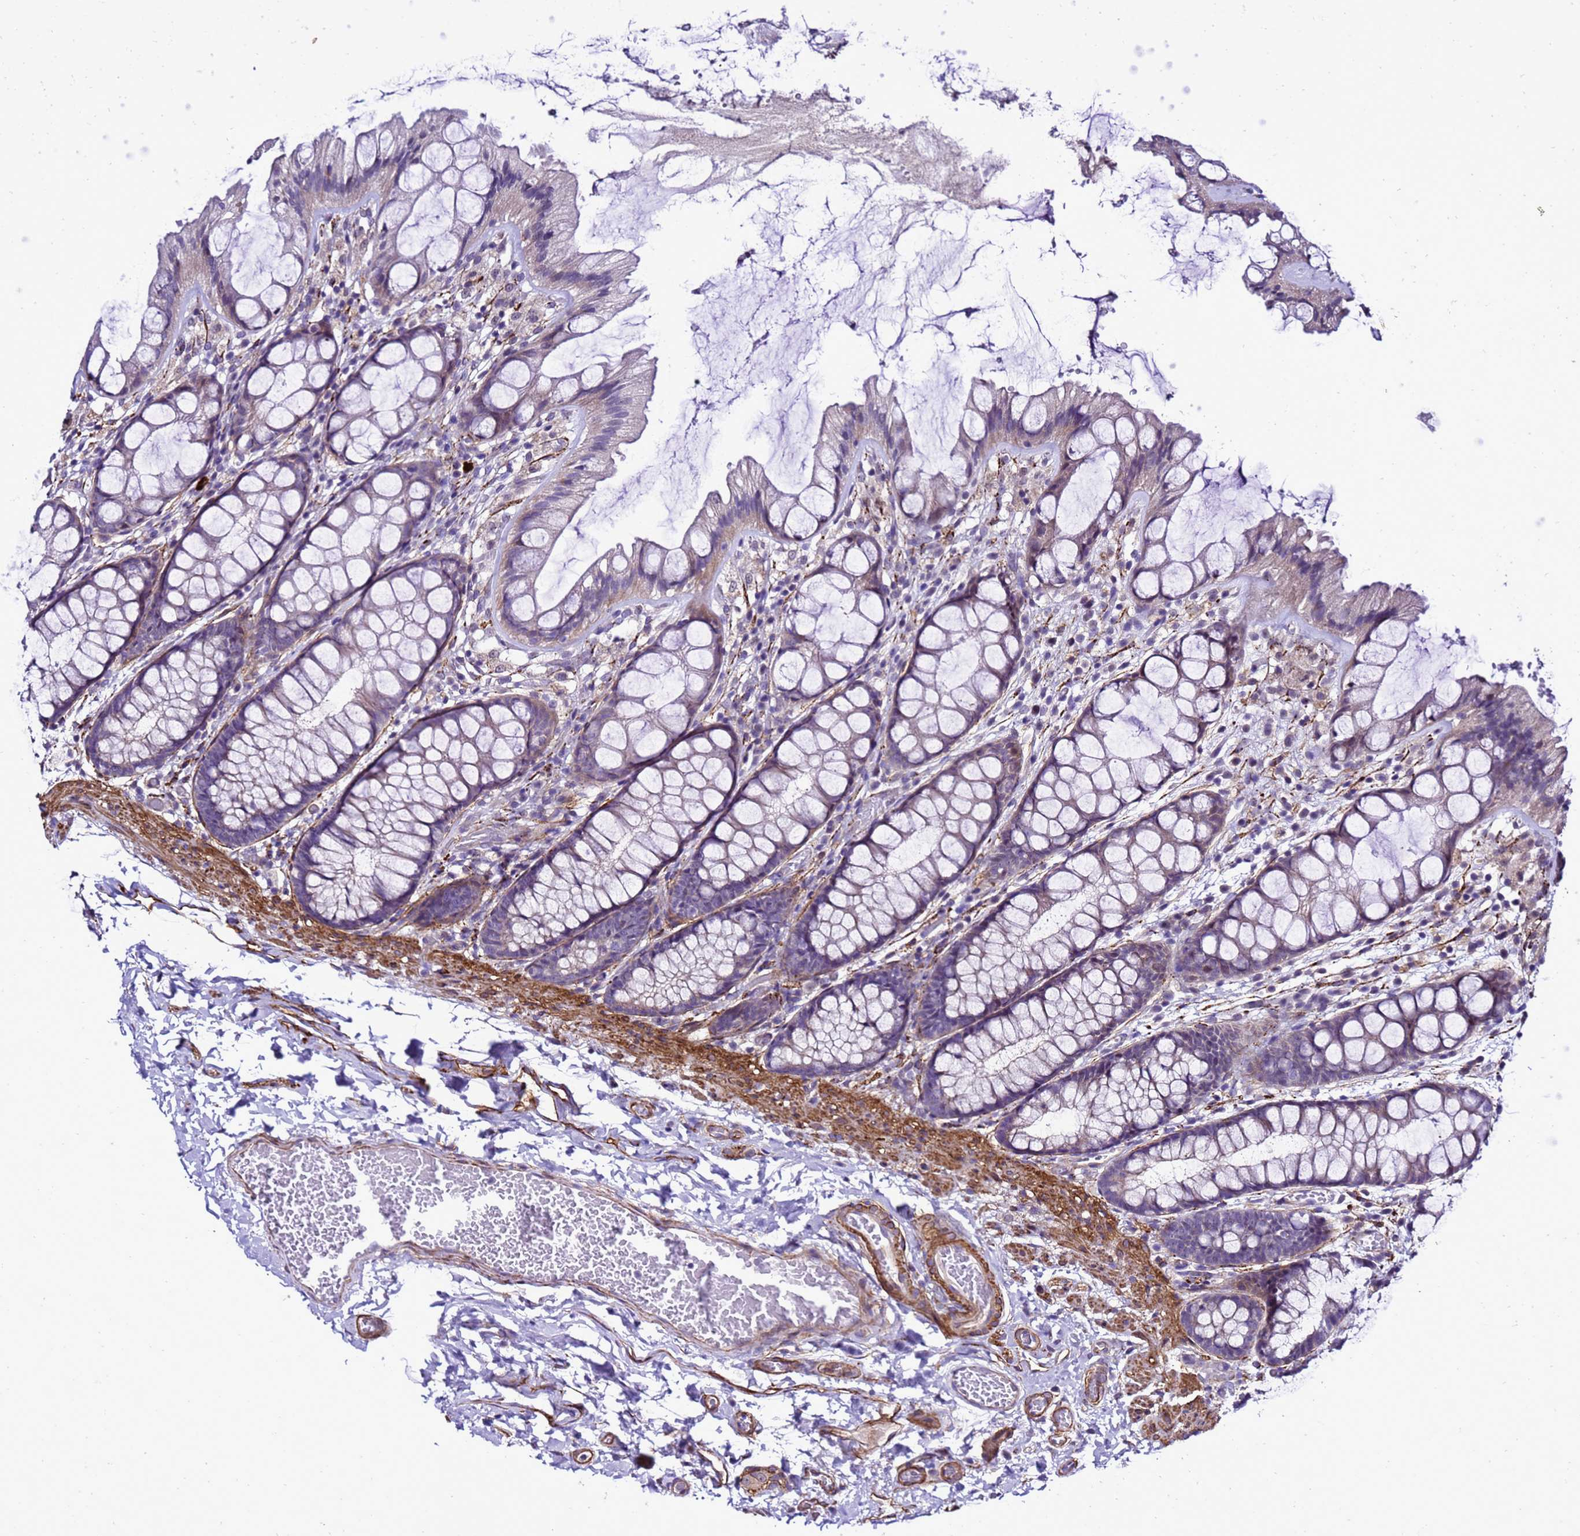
{"staining": {"intensity": "moderate", "quantity": ">75%", "location": "cytoplasmic/membranous"}, "tissue": "colon", "cell_type": "Endothelial cells", "image_type": "normal", "snomed": [{"axis": "morphology", "description": "Normal tissue, NOS"}, {"axis": "topography", "description": "Colon"}], "caption": "A medium amount of moderate cytoplasmic/membranous expression is identified in approximately >75% of endothelial cells in benign colon. (Brightfield microscopy of DAB IHC at high magnification).", "gene": "GZF1", "patient": {"sex": "male", "age": 47}}